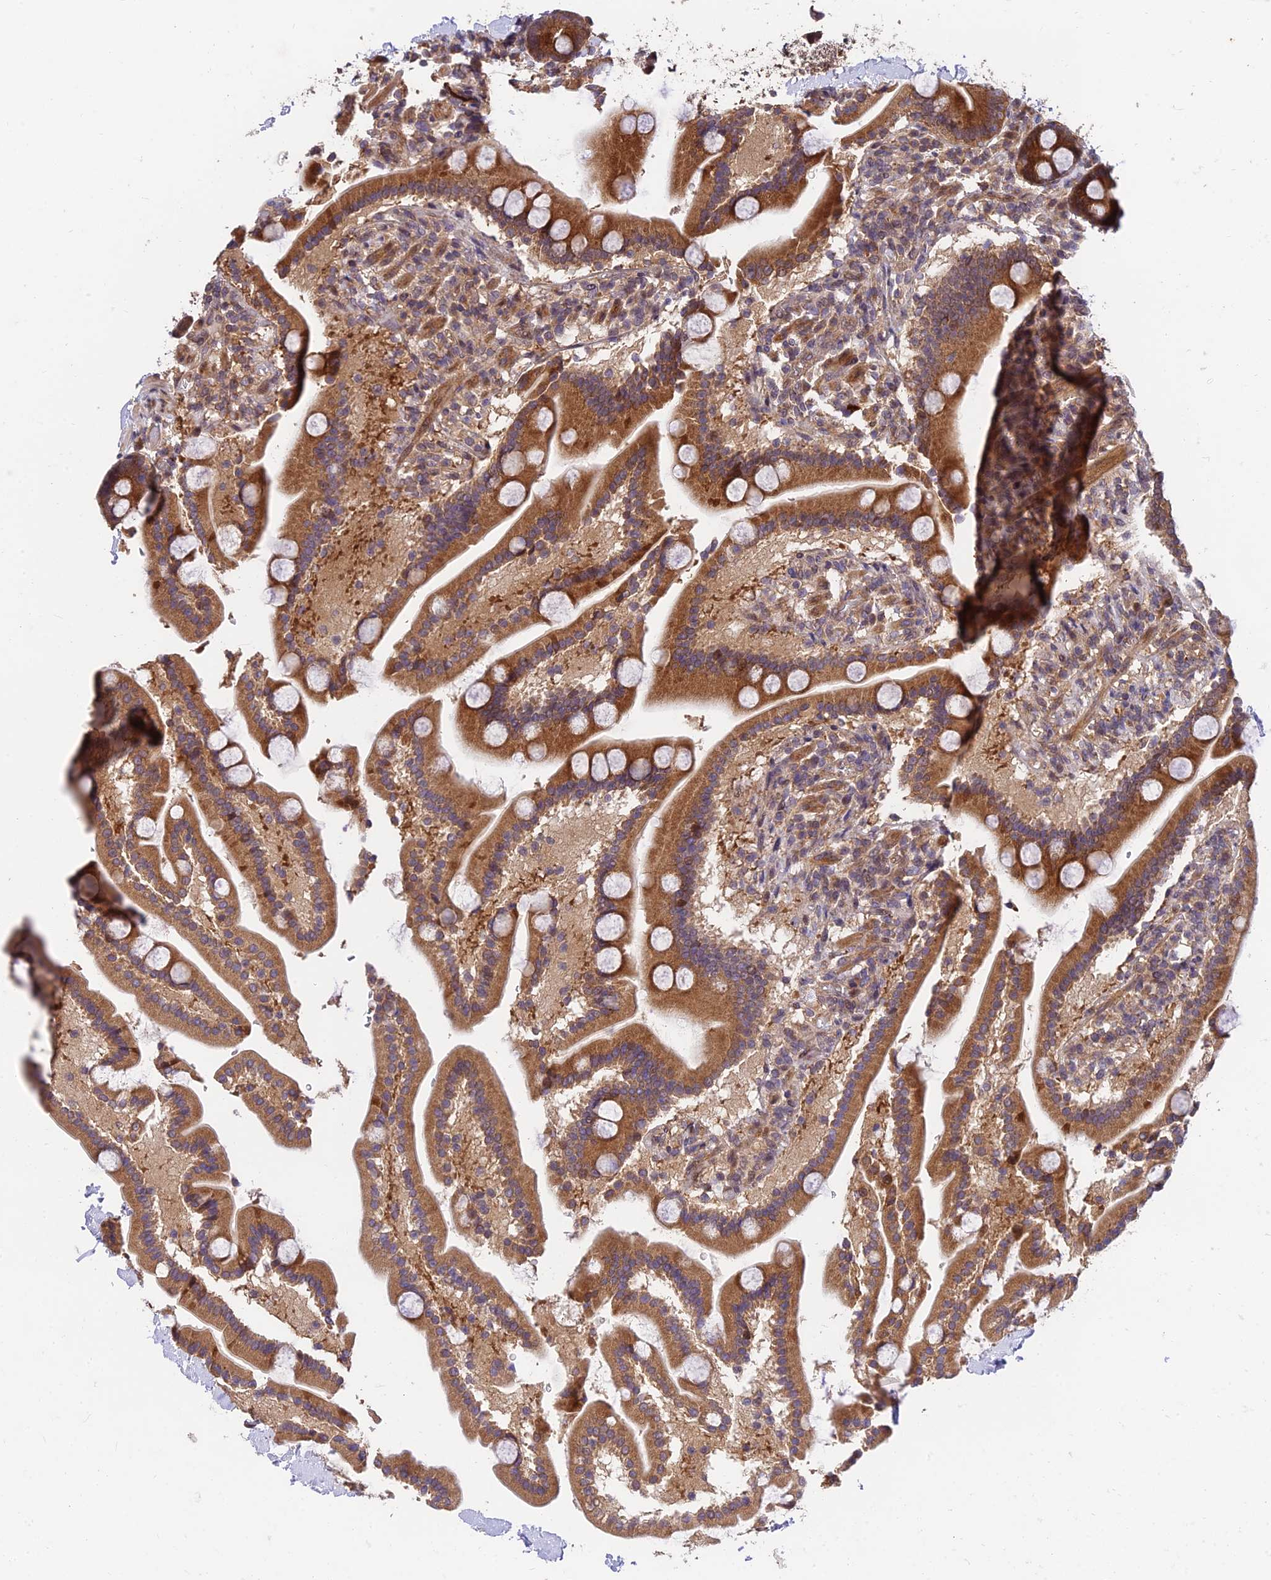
{"staining": {"intensity": "strong", "quantity": ">75%", "location": "cytoplasmic/membranous"}, "tissue": "duodenum", "cell_type": "Glandular cells", "image_type": "normal", "snomed": [{"axis": "morphology", "description": "Normal tissue, NOS"}, {"axis": "topography", "description": "Duodenum"}], "caption": "DAB (3,3'-diaminobenzidine) immunohistochemical staining of normal human duodenum demonstrates strong cytoplasmic/membranous protein positivity in about >75% of glandular cells.", "gene": "MKKS", "patient": {"sex": "male", "age": 55}}